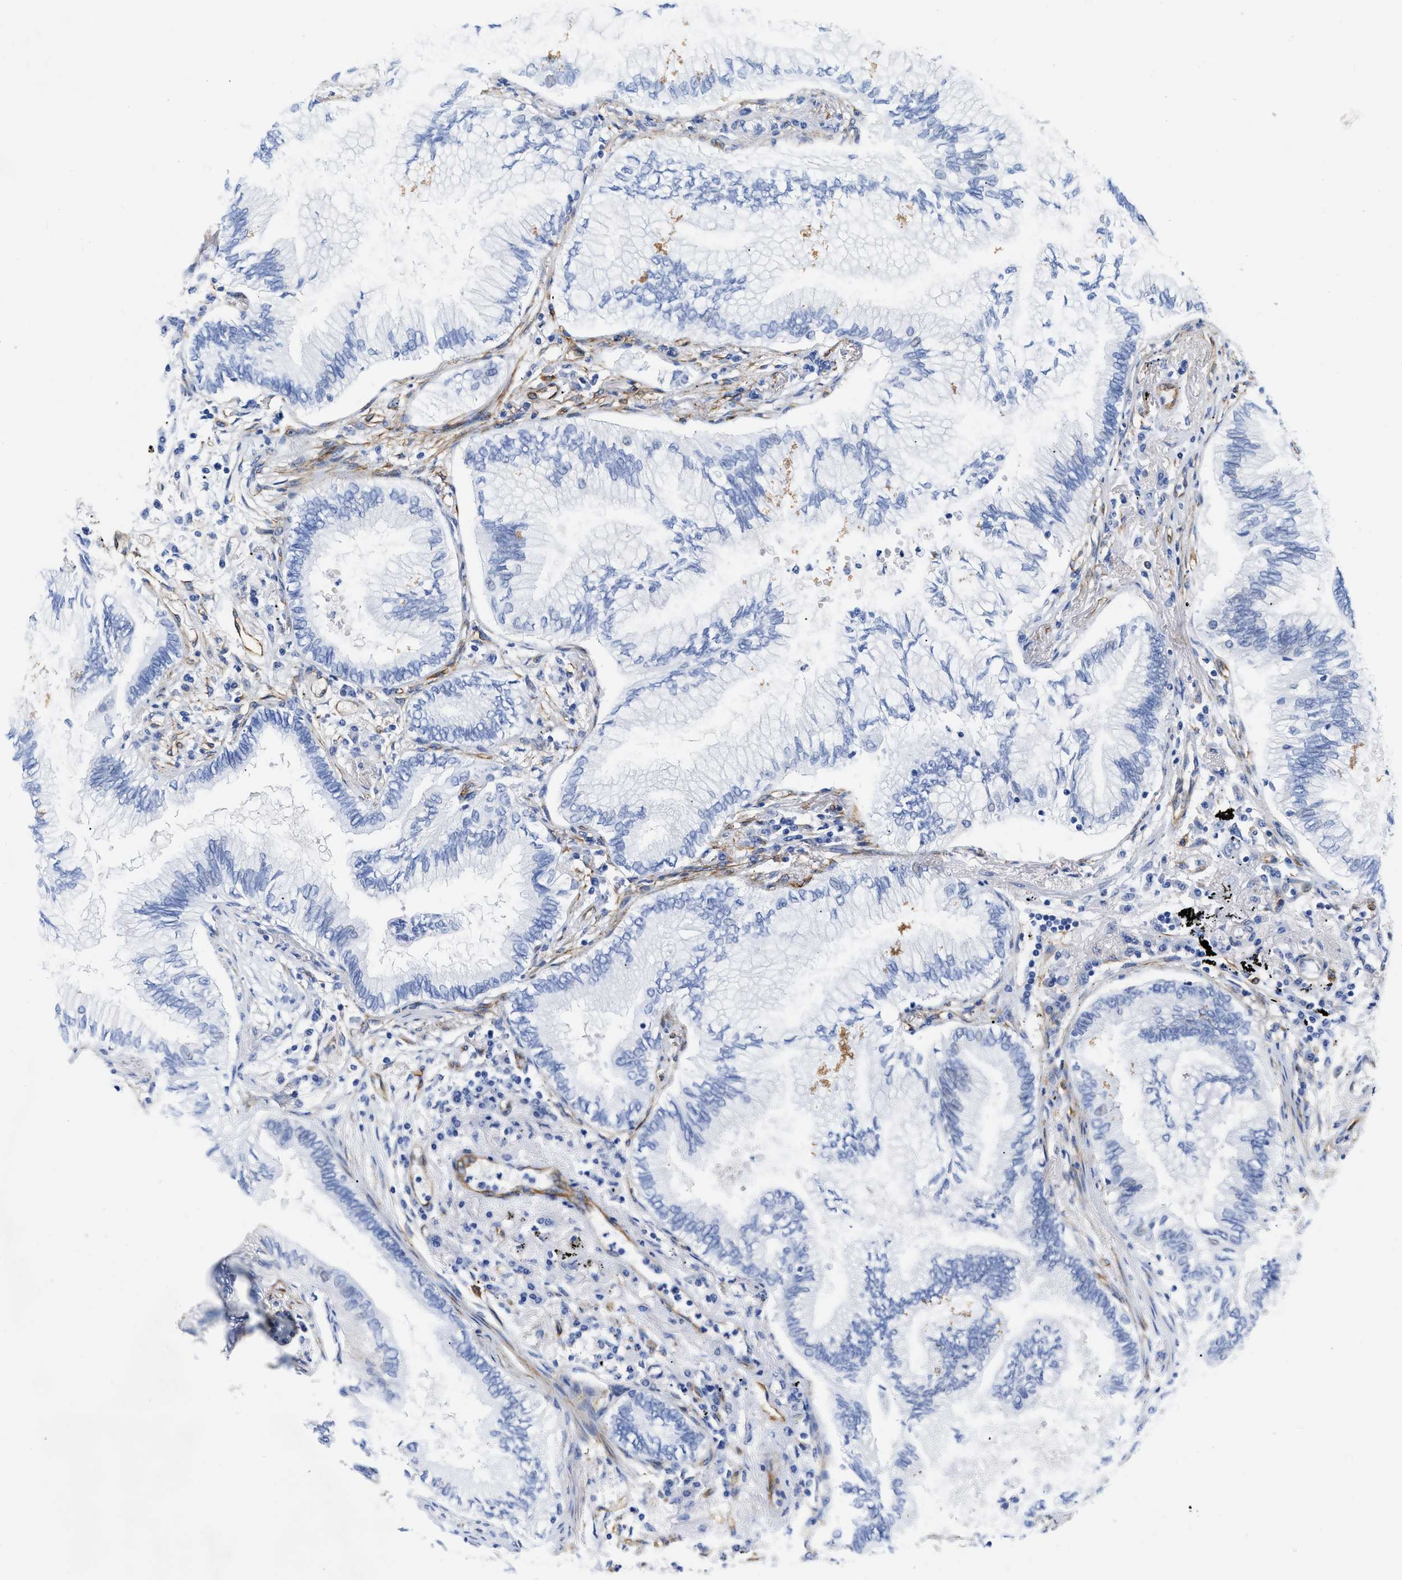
{"staining": {"intensity": "negative", "quantity": "none", "location": "none"}, "tissue": "lung cancer", "cell_type": "Tumor cells", "image_type": "cancer", "snomed": [{"axis": "morphology", "description": "Normal tissue, NOS"}, {"axis": "morphology", "description": "Adenocarcinoma, NOS"}, {"axis": "topography", "description": "Bronchus"}, {"axis": "topography", "description": "Lung"}], "caption": "The micrograph reveals no significant expression in tumor cells of lung adenocarcinoma.", "gene": "TVP23B", "patient": {"sex": "female", "age": 70}}